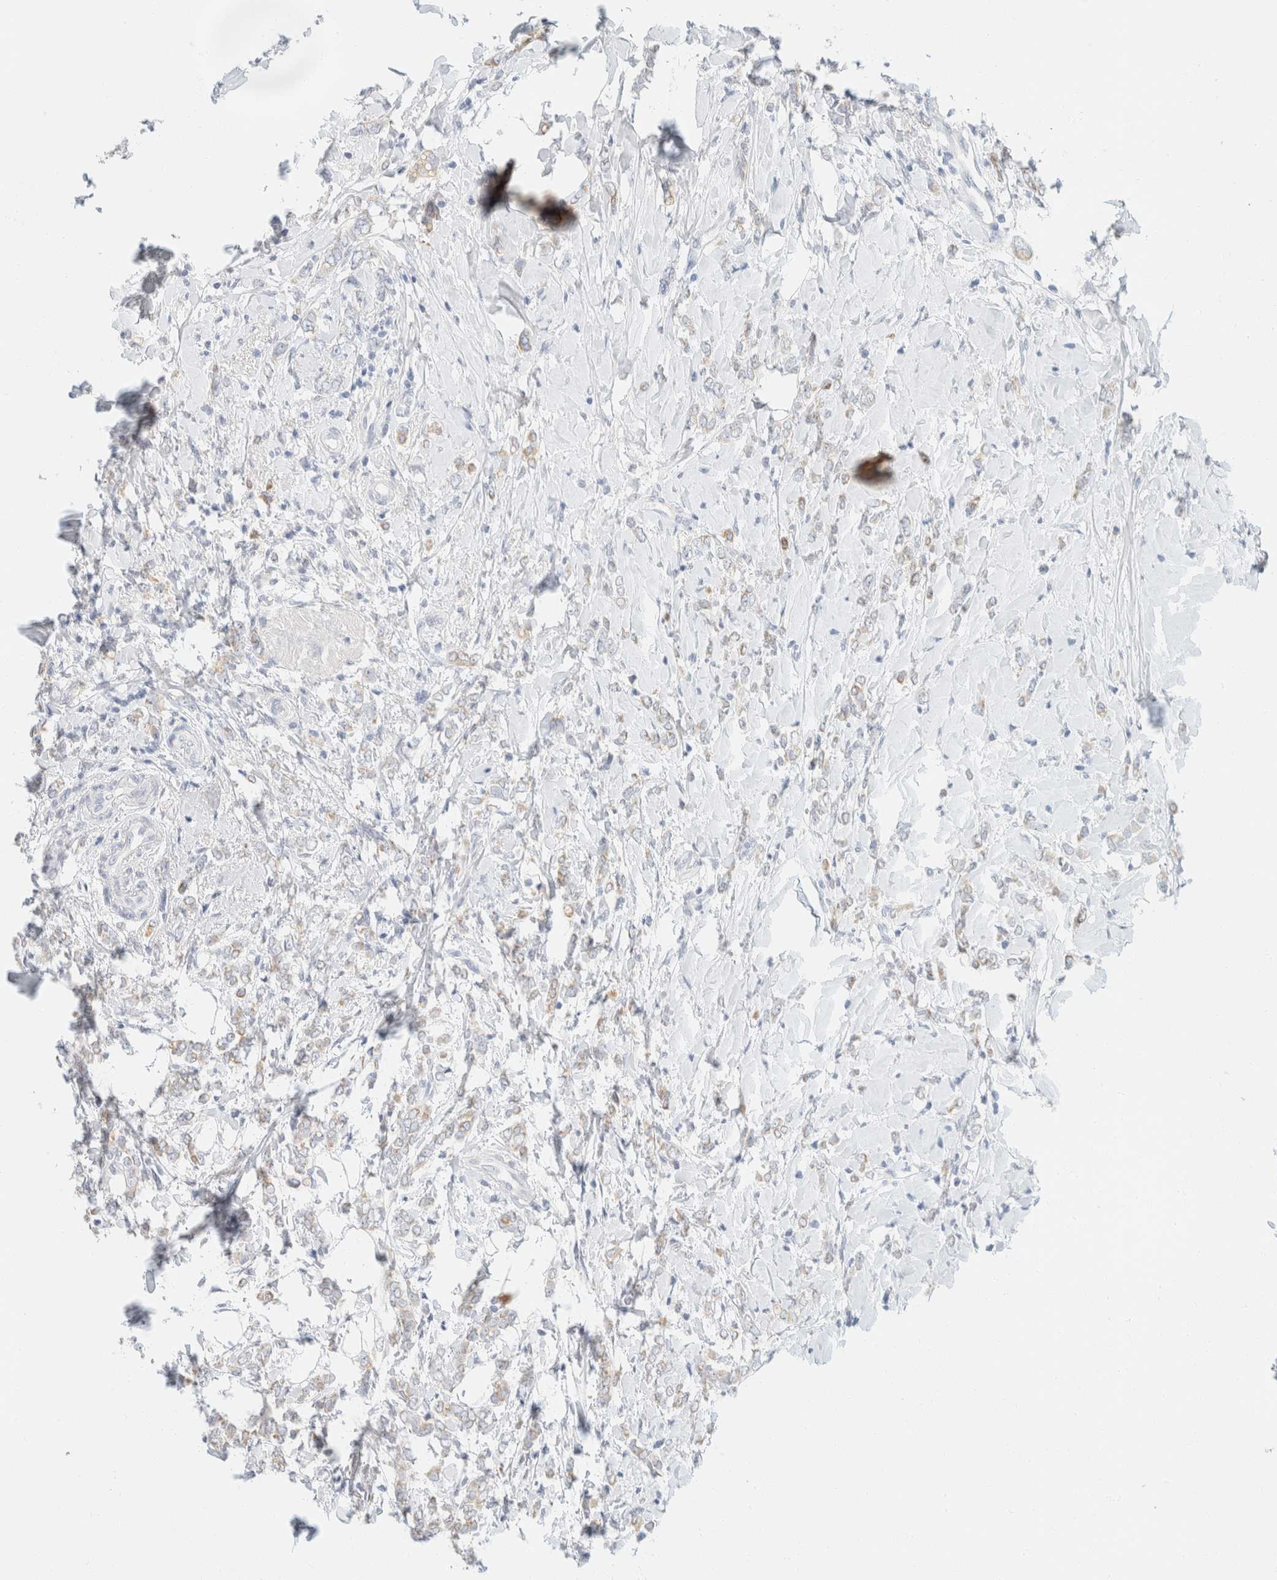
{"staining": {"intensity": "negative", "quantity": "none", "location": "none"}, "tissue": "breast cancer", "cell_type": "Tumor cells", "image_type": "cancer", "snomed": [{"axis": "morphology", "description": "Normal tissue, NOS"}, {"axis": "morphology", "description": "Lobular carcinoma"}, {"axis": "topography", "description": "Breast"}], "caption": "High magnification brightfield microscopy of breast cancer stained with DAB (3,3'-diaminobenzidine) (brown) and counterstained with hematoxylin (blue): tumor cells show no significant staining.", "gene": "KRT20", "patient": {"sex": "female", "age": 47}}